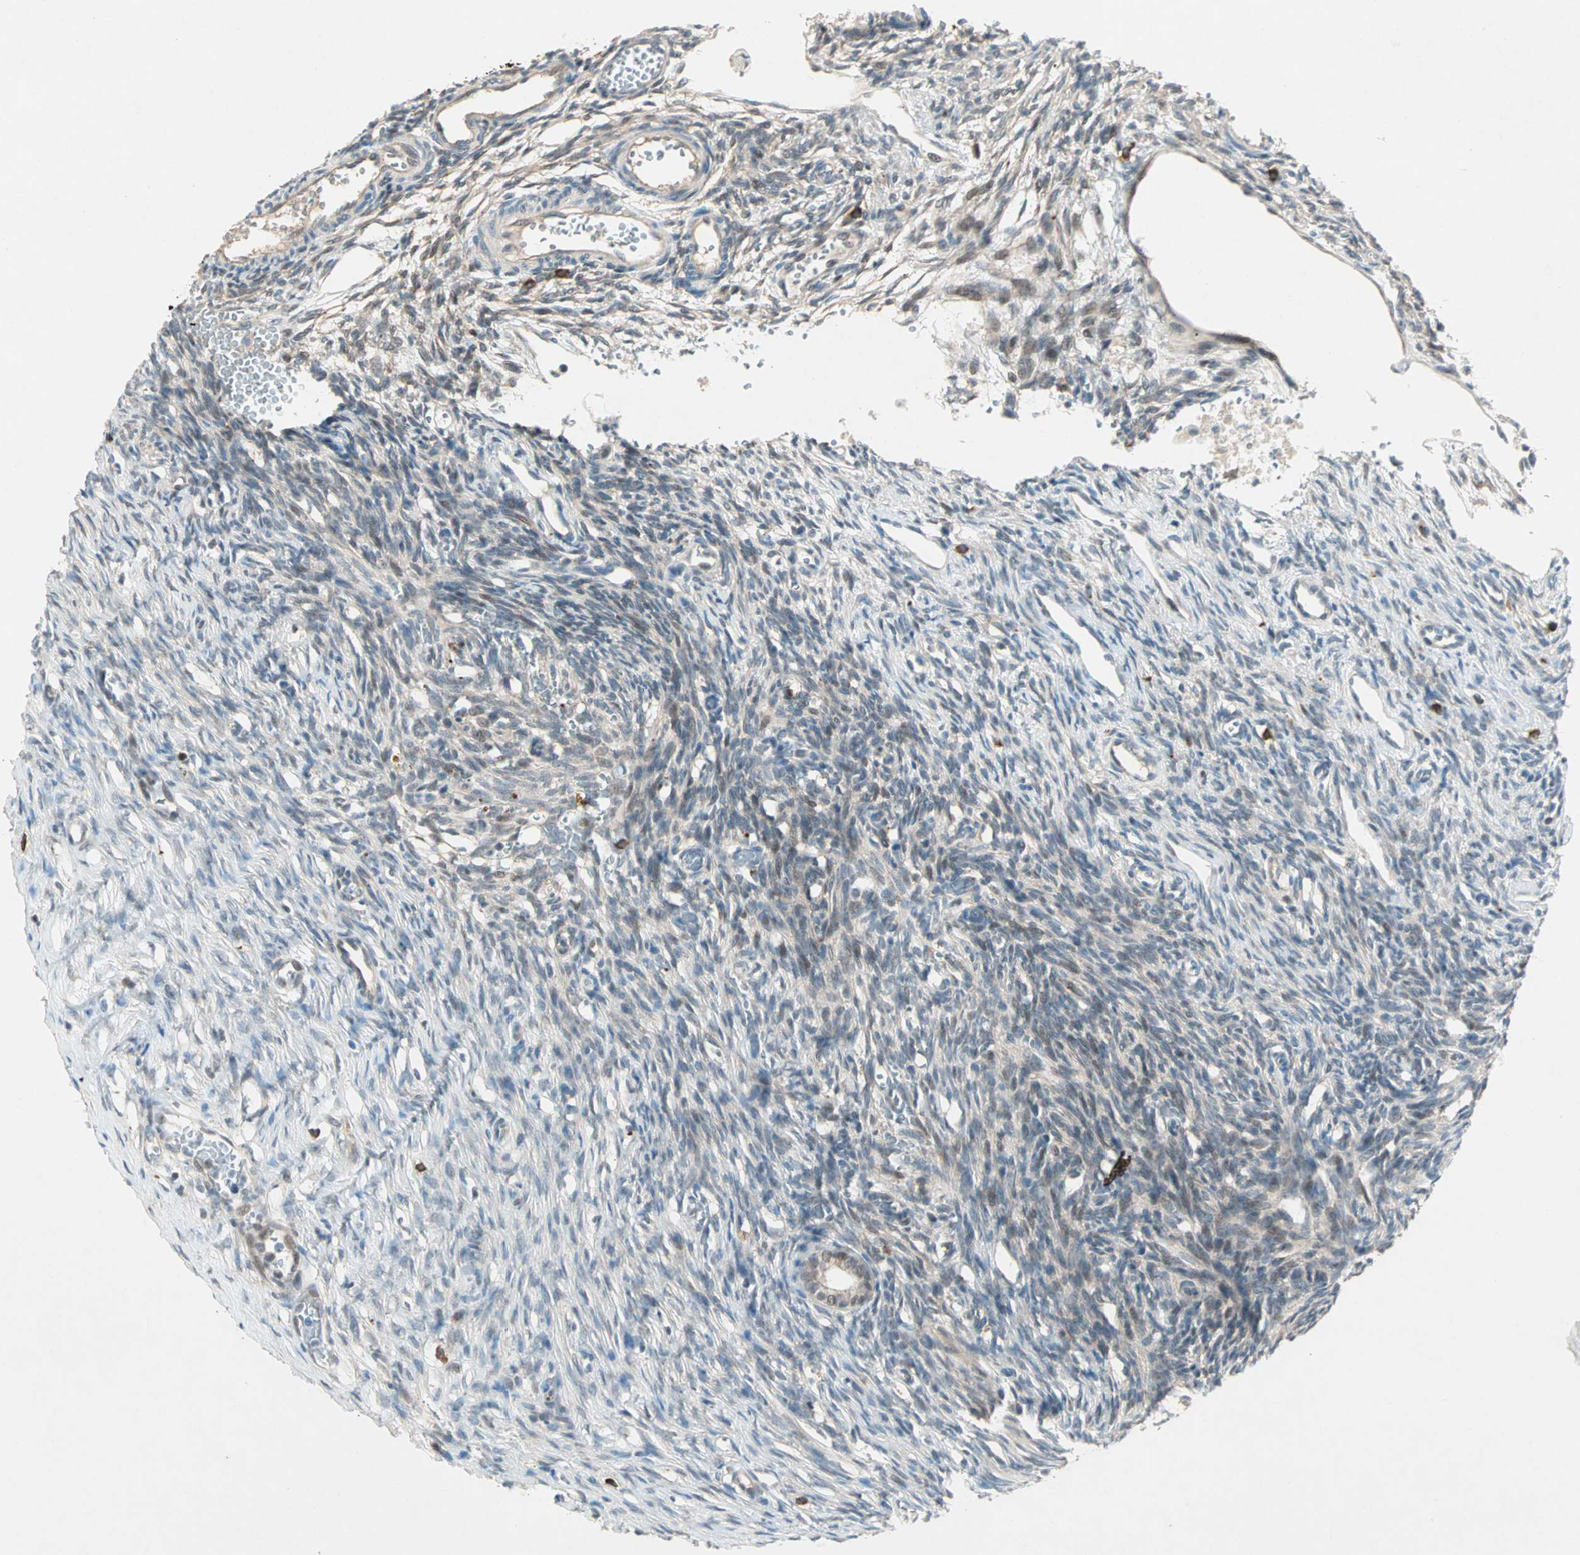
{"staining": {"intensity": "moderate", "quantity": ">75%", "location": "cytoplasmic/membranous"}, "tissue": "ovary", "cell_type": "Follicle cells", "image_type": "normal", "snomed": [{"axis": "morphology", "description": "Normal tissue, NOS"}, {"axis": "topography", "description": "Ovary"}], "caption": "High-magnification brightfield microscopy of normal ovary stained with DAB (brown) and counterstained with hematoxylin (blue). follicle cells exhibit moderate cytoplasmic/membranous staining is present in about>75% of cells.", "gene": "RTL6", "patient": {"sex": "female", "age": 33}}